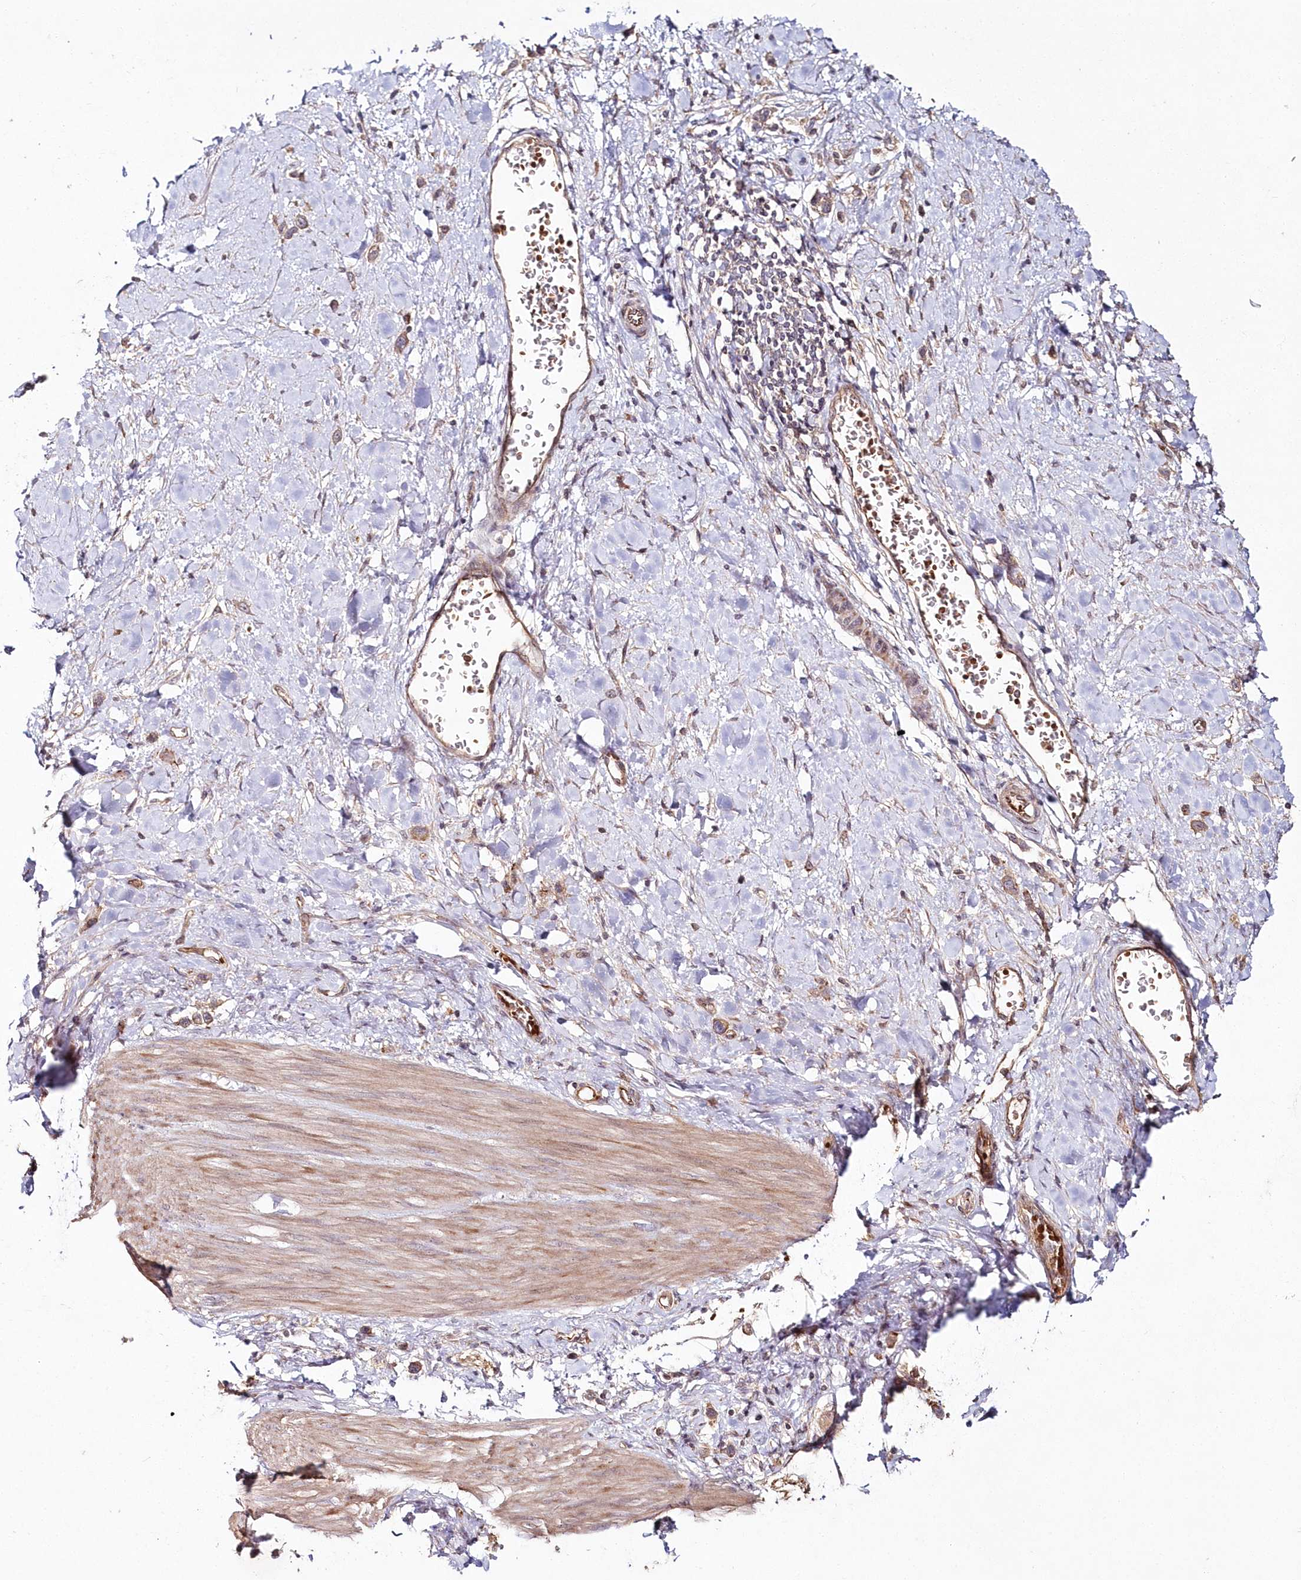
{"staining": {"intensity": "moderate", "quantity": ">75%", "location": "cytoplasmic/membranous"}, "tissue": "stomach cancer", "cell_type": "Tumor cells", "image_type": "cancer", "snomed": [{"axis": "morphology", "description": "Adenocarcinoma, NOS"}, {"axis": "topography", "description": "Stomach"}], "caption": "Moderate cytoplasmic/membranous expression for a protein is present in approximately >75% of tumor cells of adenocarcinoma (stomach) using immunohistochemistry (IHC).", "gene": "HYCC2", "patient": {"sex": "female", "age": 65}}